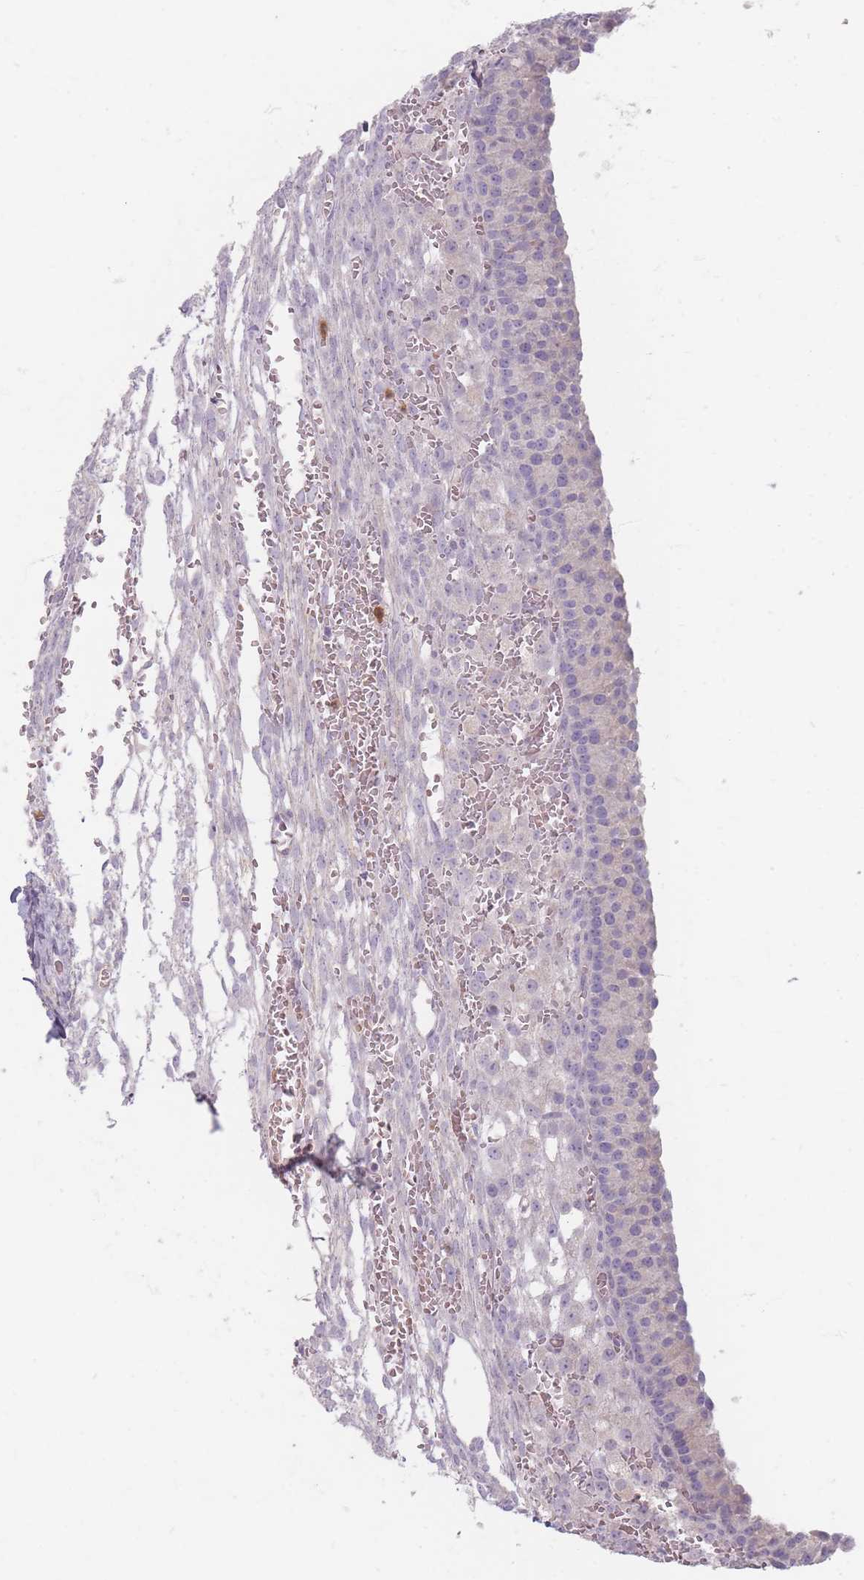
{"staining": {"intensity": "negative", "quantity": "none", "location": "none"}, "tissue": "ovary", "cell_type": "Ovarian stroma cells", "image_type": "normal", "snomed": [{"axis": "morphology", "description": "Normal tissue, NOS"}, {"axis": "topography", "description": "Ovary"}], "caption": "Human ovary stained for a protein using immunohistochemistry reveals no positivity in ovarian stroma cells.", "gene": "CHCHD7", "patient": {"sex": "female", "age": 39}}